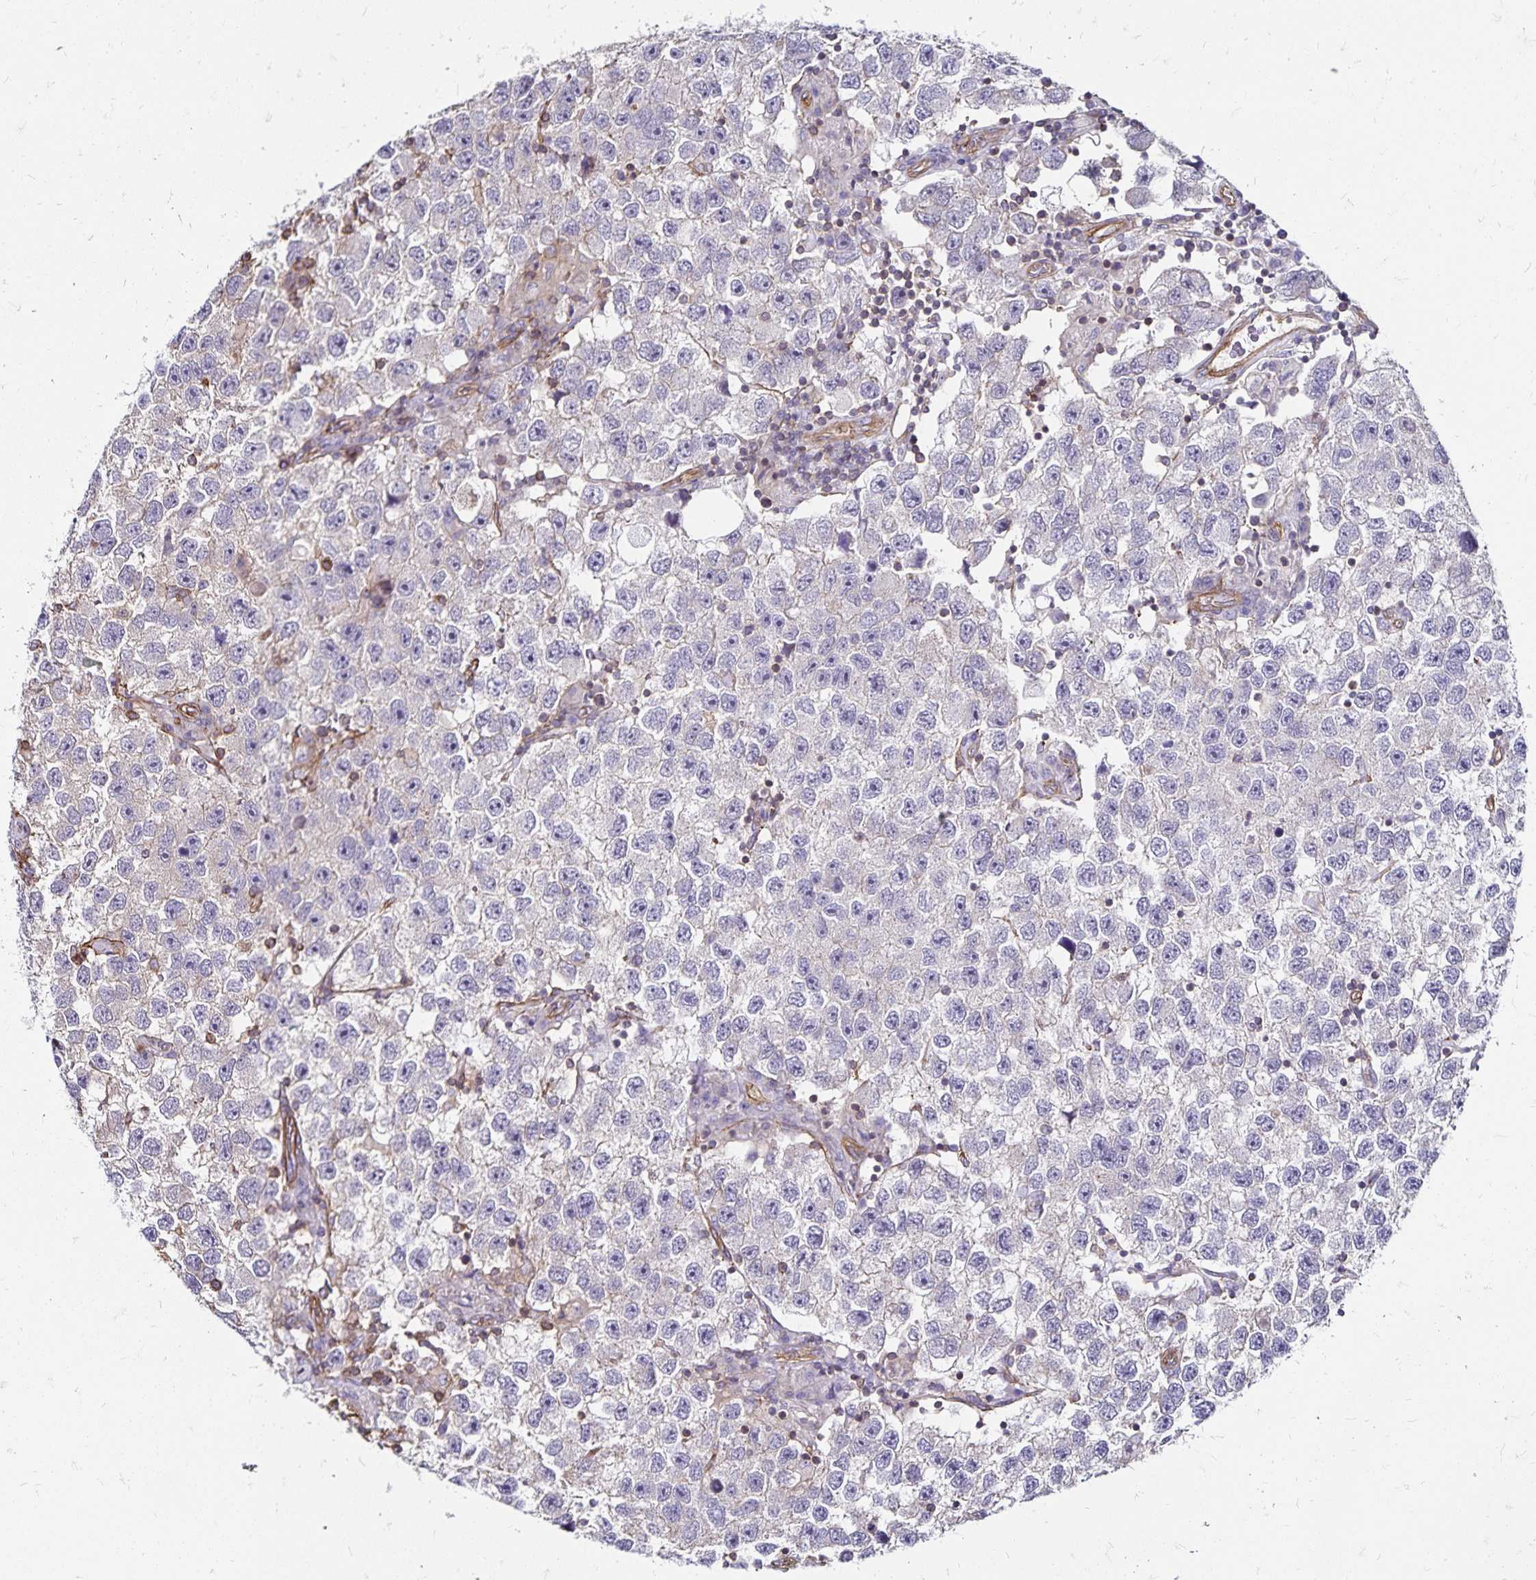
{"staining": {"intensity": "negative", "quantity": "none", "location": "none"}, "tissue": "testis cancer", "cell_type": "Tumor cells", "image_type": "cancer", "snomed": [{"axis": "morphology", "description": "Seminoma, NOS"}, {"axis": "topography", "description": "Testis"}], "caption": "High magnification brightfield microscopy of testis cancer stained with DAB (3,3'-diaminobenzidine) (brown) and counterstained with hematoxylin (blue): tumor cells show no significant positivity. (Stains: DAB immunohistochemistry (IHC) with hematoxylin counter stain, Microscopy: brightfield microscopy at high magnification).", "gene": "RPRML", "patient": {"sex": "male", "age": 26}}